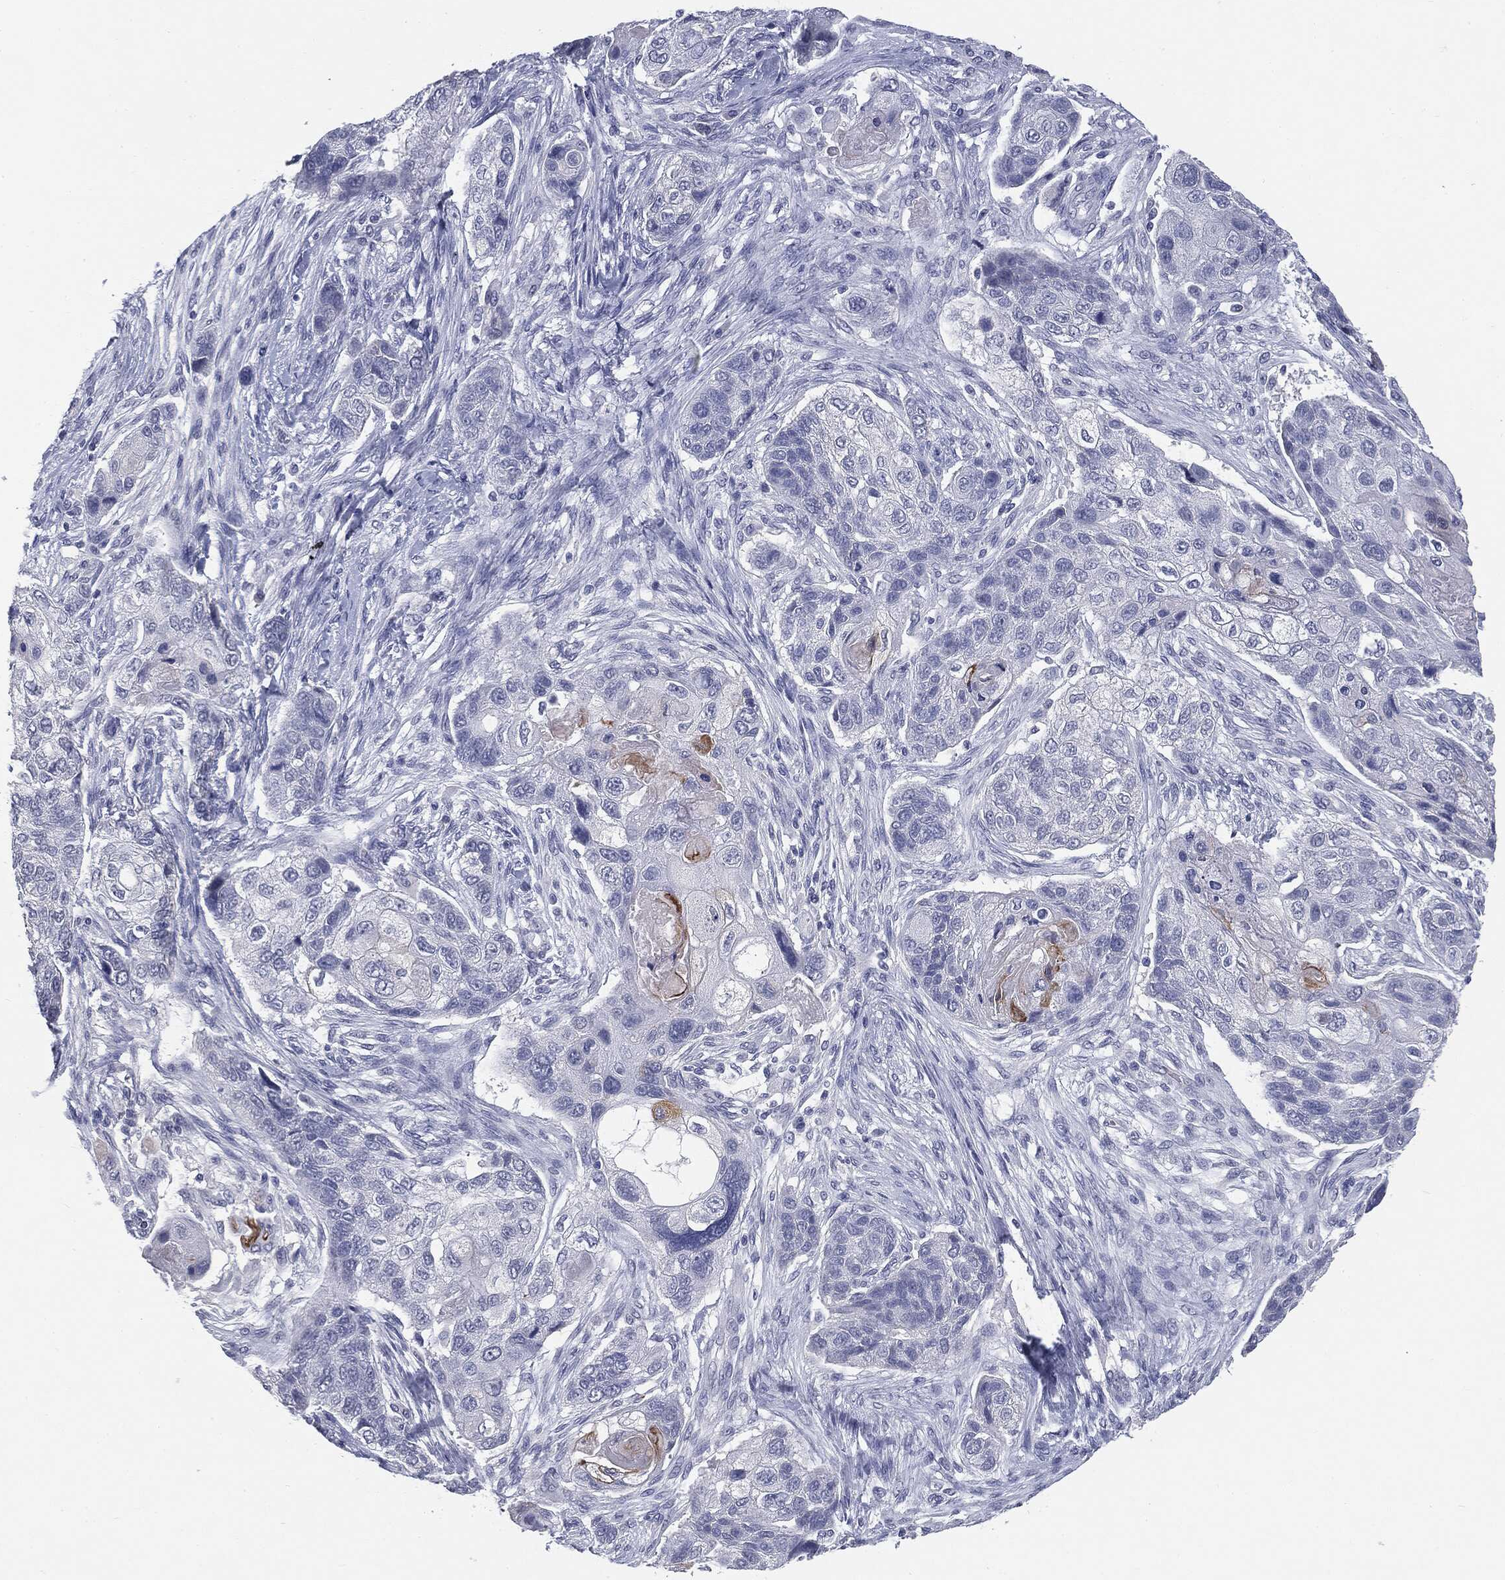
{"staining": {"intensity": "negative", "quantity": "none", "location": "none"}, "tissue": "lung cancer", "cell_type": "Tumor cells", "image_type": "cancer", "snomed": [{"axis": "morphology", "description": "Normal tissue, NOS"}, {"axis": "morphology", "description": "Squamous cell carcinoma, NOS"}, {"axis": "topography", "description": "Bronchus"}, {"axis": "topography", "description": "Lung"}], "caption": "Photomicrograph shows no protein staining in tumor cells of lung cancer (squamous cell carcinoma) tissue.", "gene": "MUC1", "patient": {"sex": "male", "age": 69}}